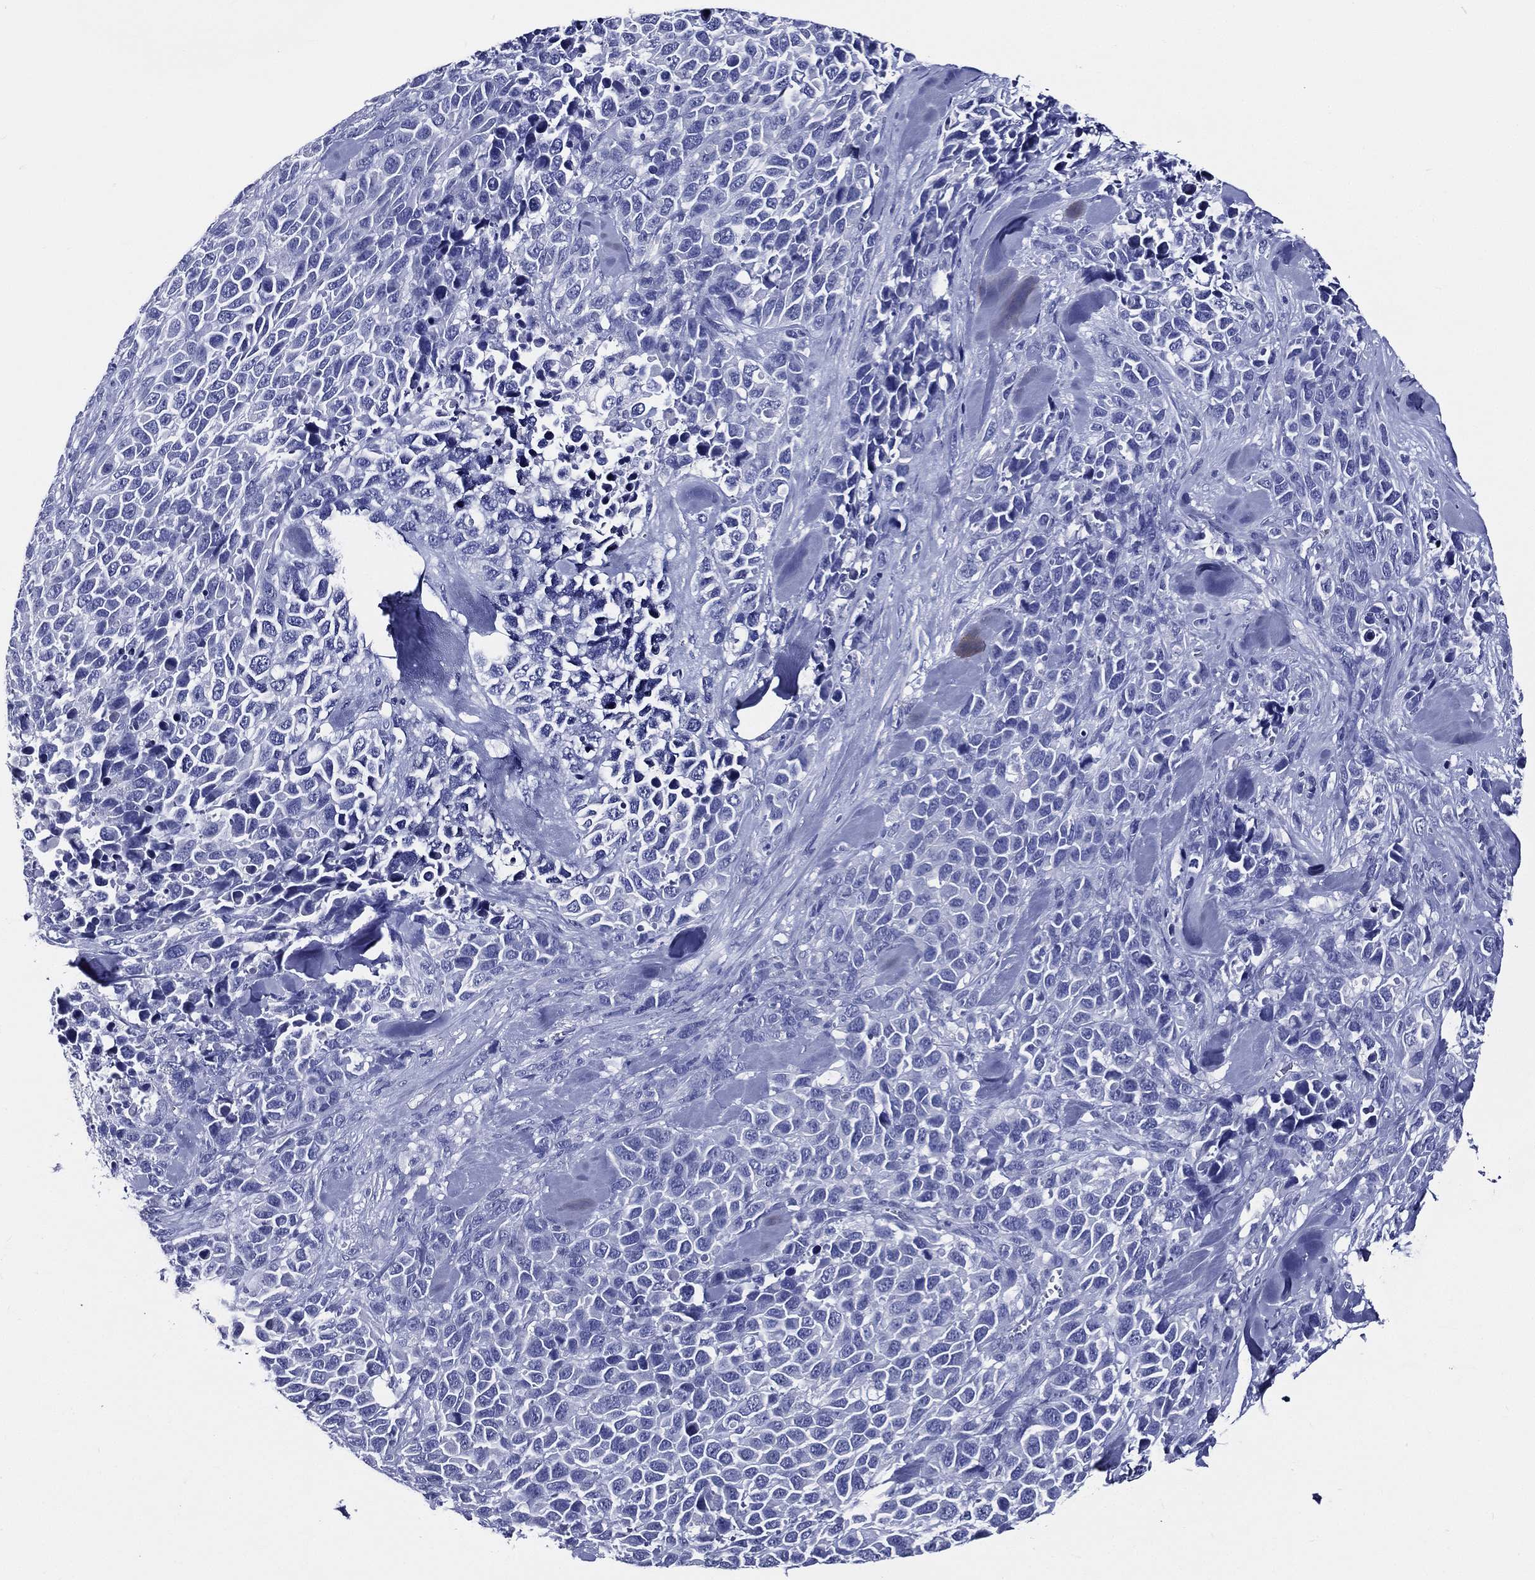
{"staining": {"intensity": "negative", "quantity": "none", "location": "none"}, "tissue": "melanoma", "cell_type": "Tumor cells", "image_type": "cancer", "snomed": [{"axis": "morphology", "description": "Malignant melanoma, Metastatic site"}, {"axis": "topography", "description": "Skin"}], "caption": "Tumor cells are negative for protein expression in human malignant melanoma (metastatic site).", "gene": "ACE2", "patient": {"sex": "male", "age": 84}}